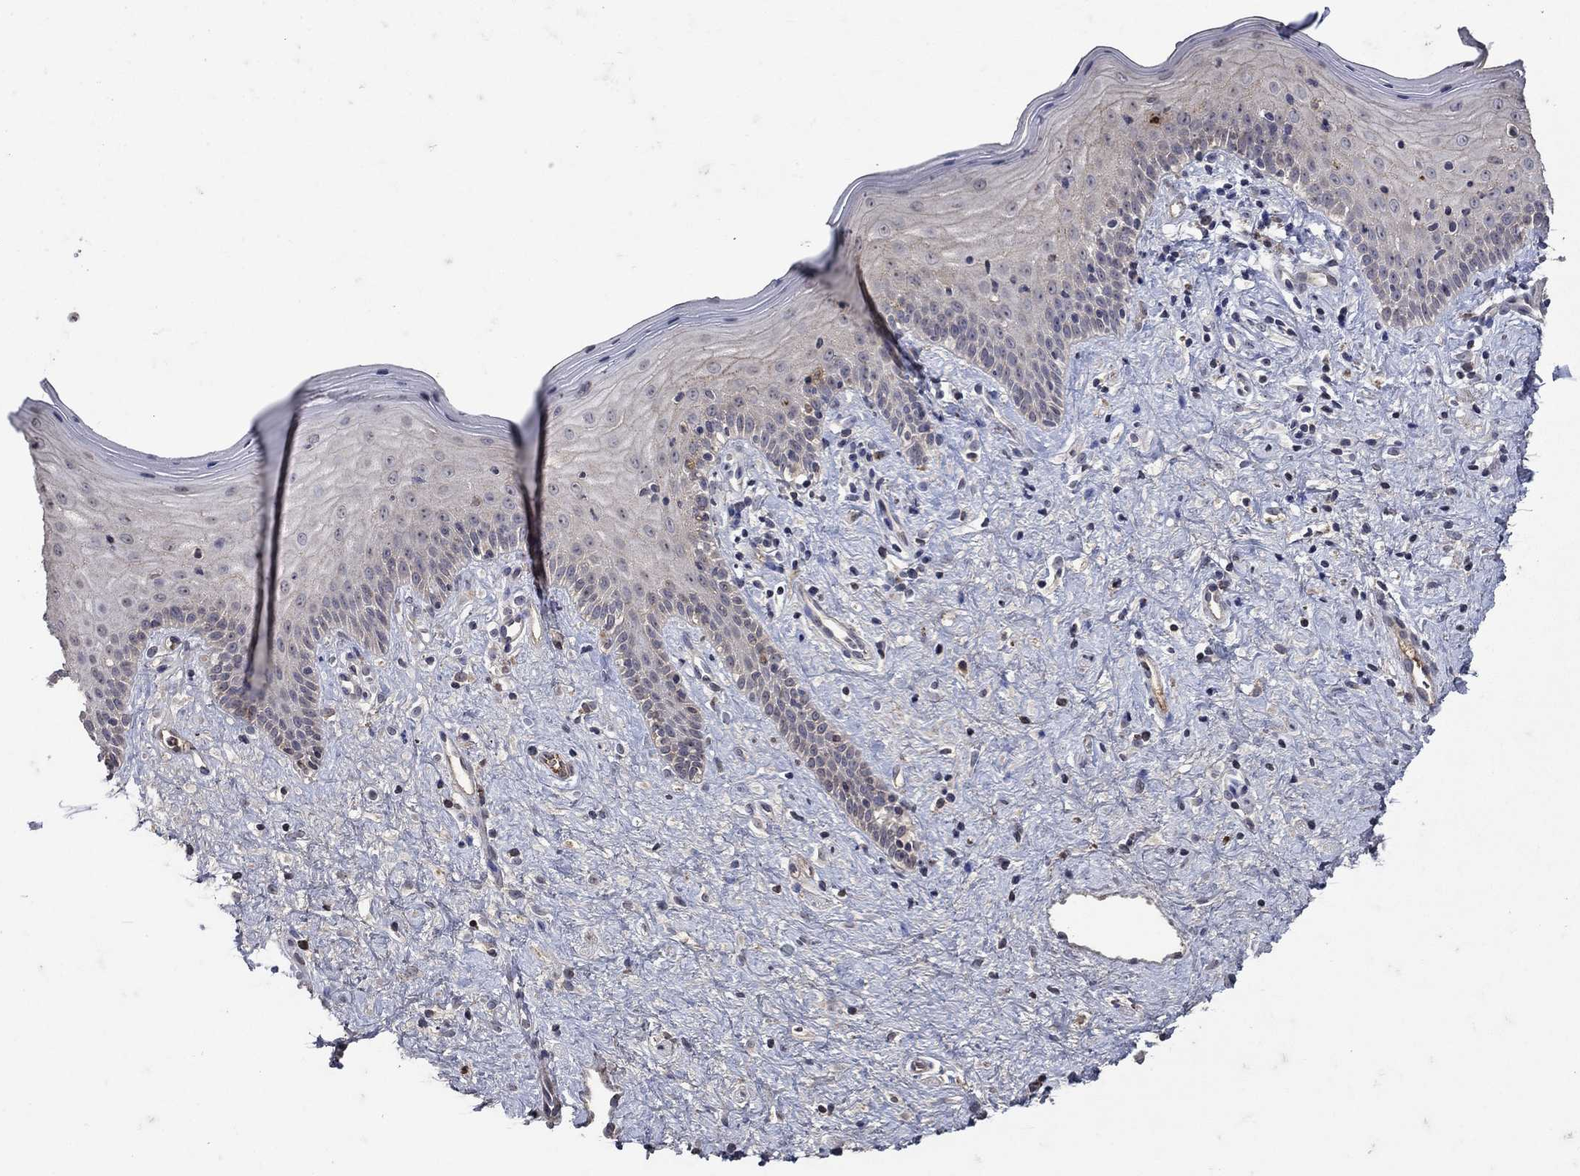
{"staining": {"intensity": "negative", "quantity": "none", "location": "none"}, "tissue": "vagina", "cell_type": "Squamous epithelial cells", "image_type": "normal", "snomed": [{"axis": "morphology", "description": "Normal tissue, NOS"}, {"axis": "topography", "description": "Vagina"}], "caption": "DAB (3,3'-diaminobenzidine) immunohistochemical staining of normal vagina demonstrates no significant staining in squamous epithelial cells.", "gene": "NPC2", "patient": {"sex": "female", "age": 47}}